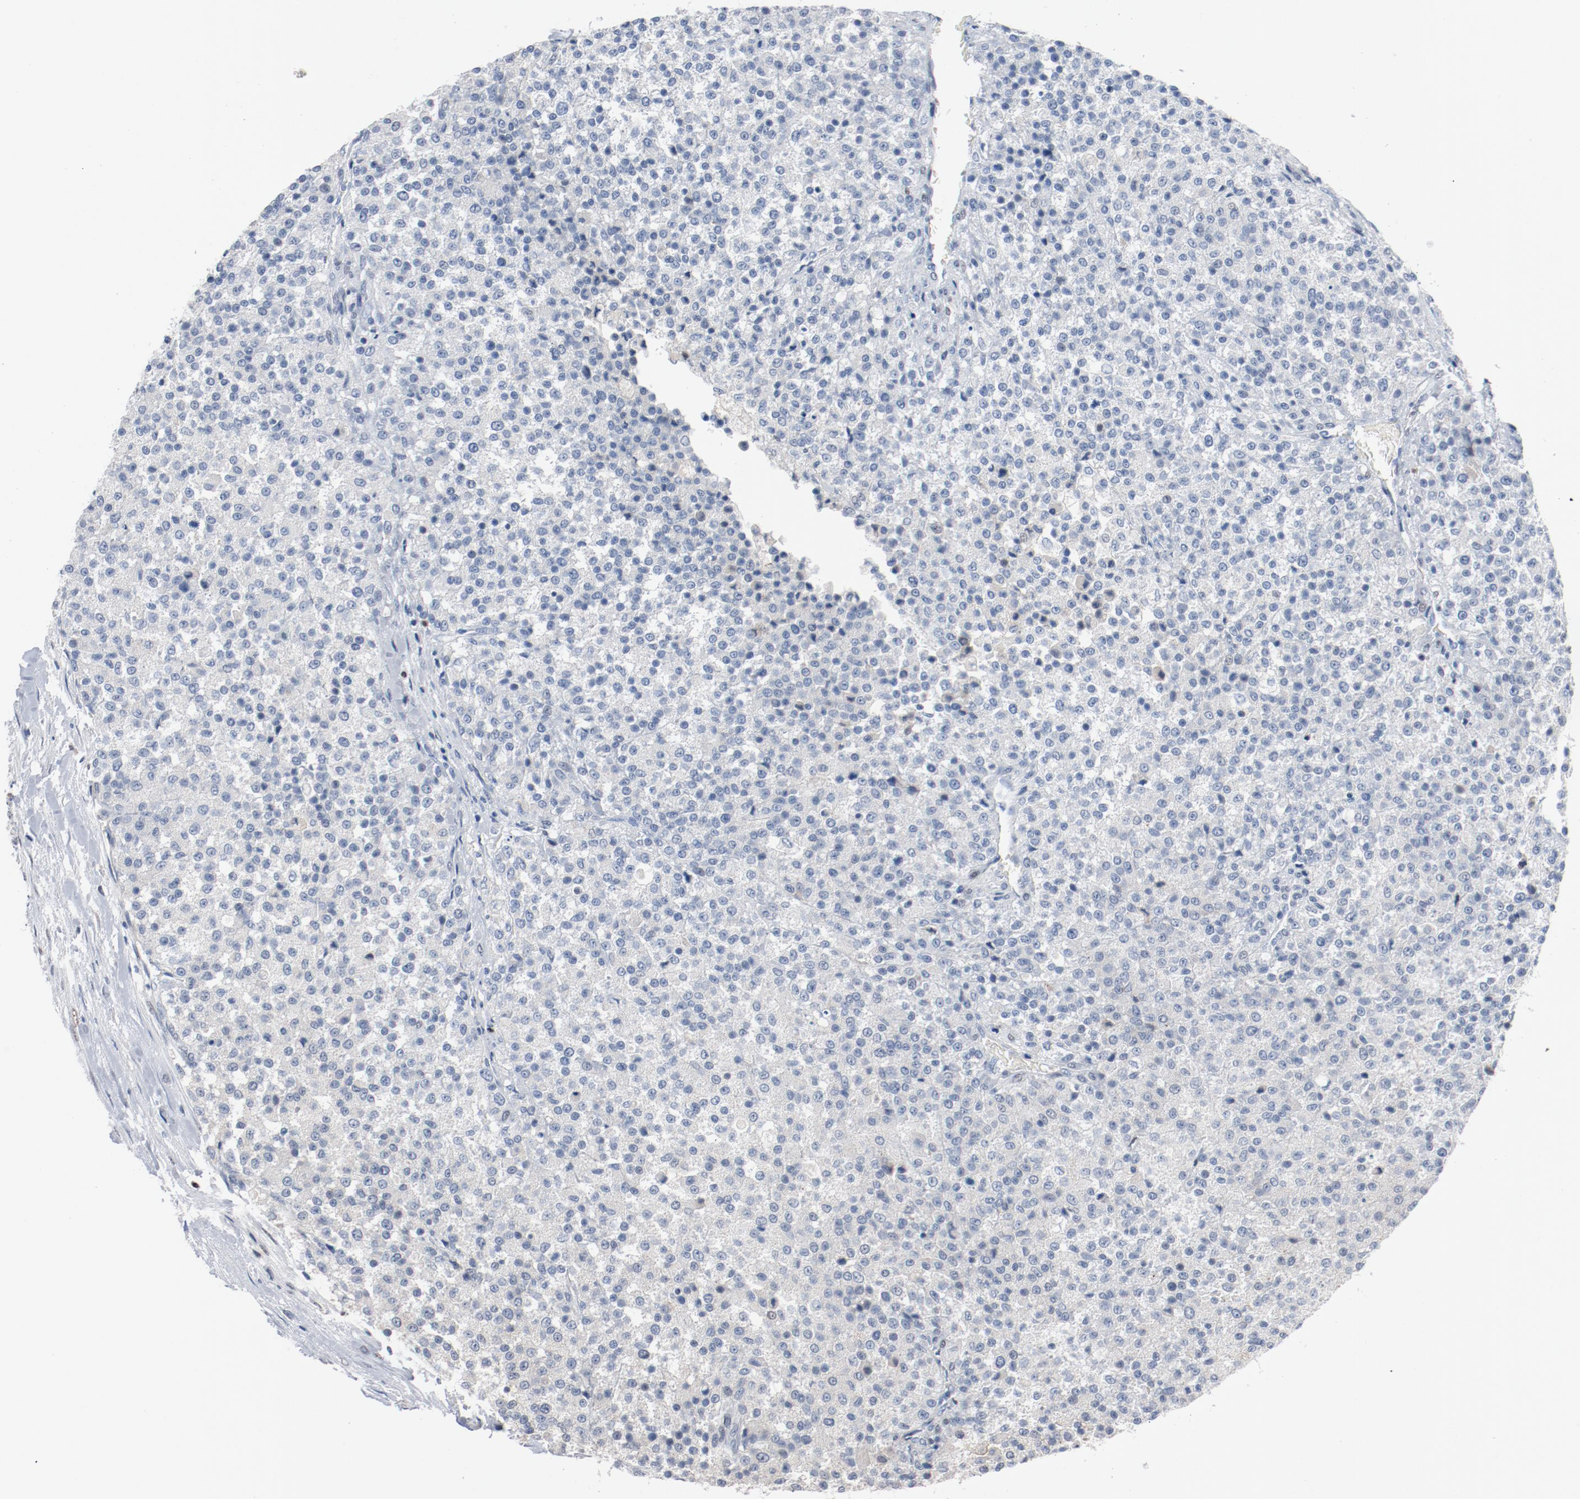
{"staining": {"intensity": "negative", "quantity": "none", "location": "none"}, "tissue": "testis cancer", "cell_type": "Tumor cells", "image_type": "cancer", "snomed": [{"axis": "morphology", "description": "Seminoma, NOS"}, {"axis": "topography", "description": "Testis"}], "caption": "Seminoma (testis) stained for a protein using IHC displays no staining tumor cells.", "gene": "FOXP1", "patient": {"sex": "male", "age": 59}}